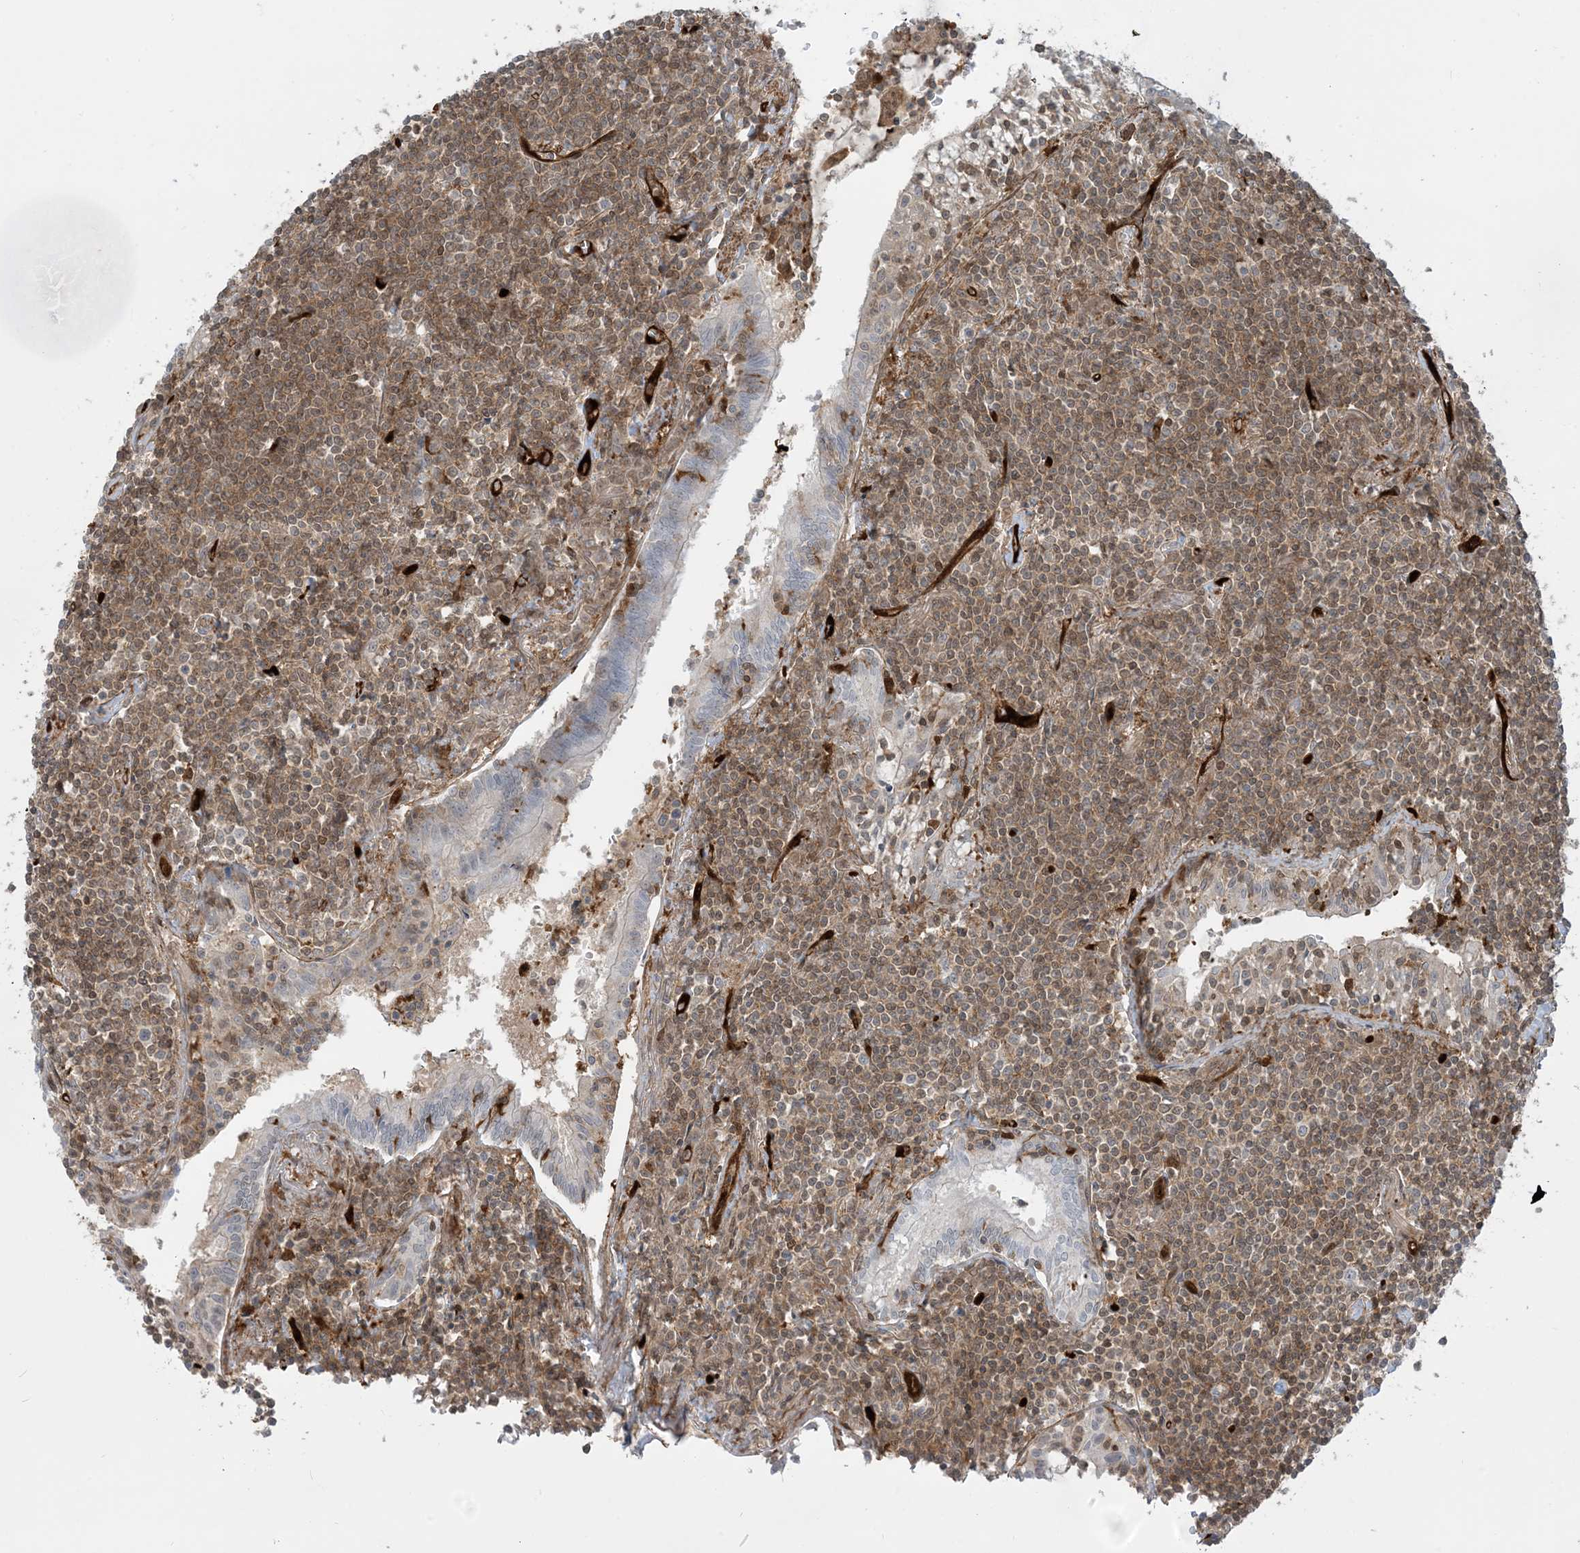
{"staining": {"intensity": "moderate", "quantity": ">75%", "location": "cytoplasmic/membranous"}, "tissue": "lymphoma", "cell_type": "Tumor cells", "image_type": "cancer", "snomed": [{"axis": "morphology", "description": "Malignant lymphoma, non-Hodgkin's type, Low grade"}, {"axis": "topography", "description": "Lung"}], "caption": "Lymphoma stained with a brown dye exhibits moderate cytoplasmic/membranous positive staining in about >75% of tumor cells.", "gene": "PPM1F", "patient": {"sex": "female", "age": 71}}